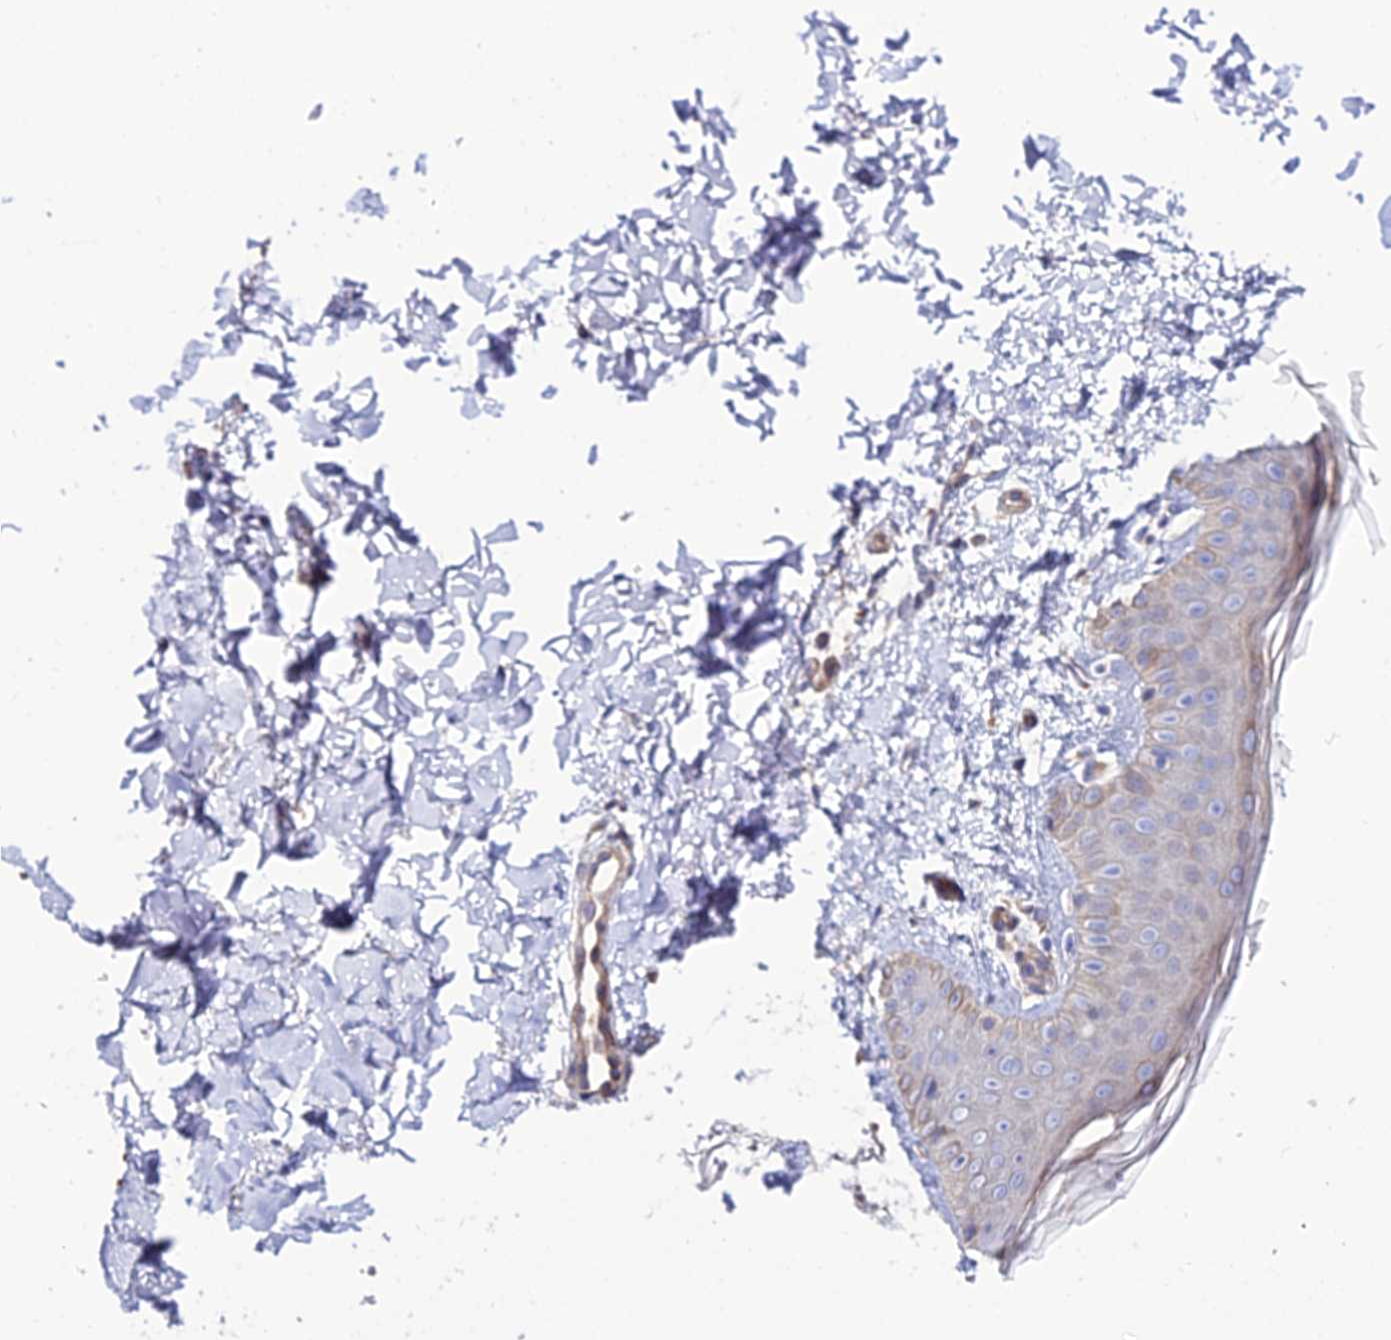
{"staining": {"intensity": "negative", "quantity": "none", "location": "none"}, "tissue": "skin", "cell_type": "Fibroblasts", "image_type": "normal", "snomed": [{"axis": "morphology", "description": "Normal tissue, NOS"}, {"axis": "topography", "description": "Skin"}], "caption": "Fibroblasts show no significant protein staining in unremarkable skin.", "gene": "ARL6IP1", "patient": {"sex": "male", "age": 36}}